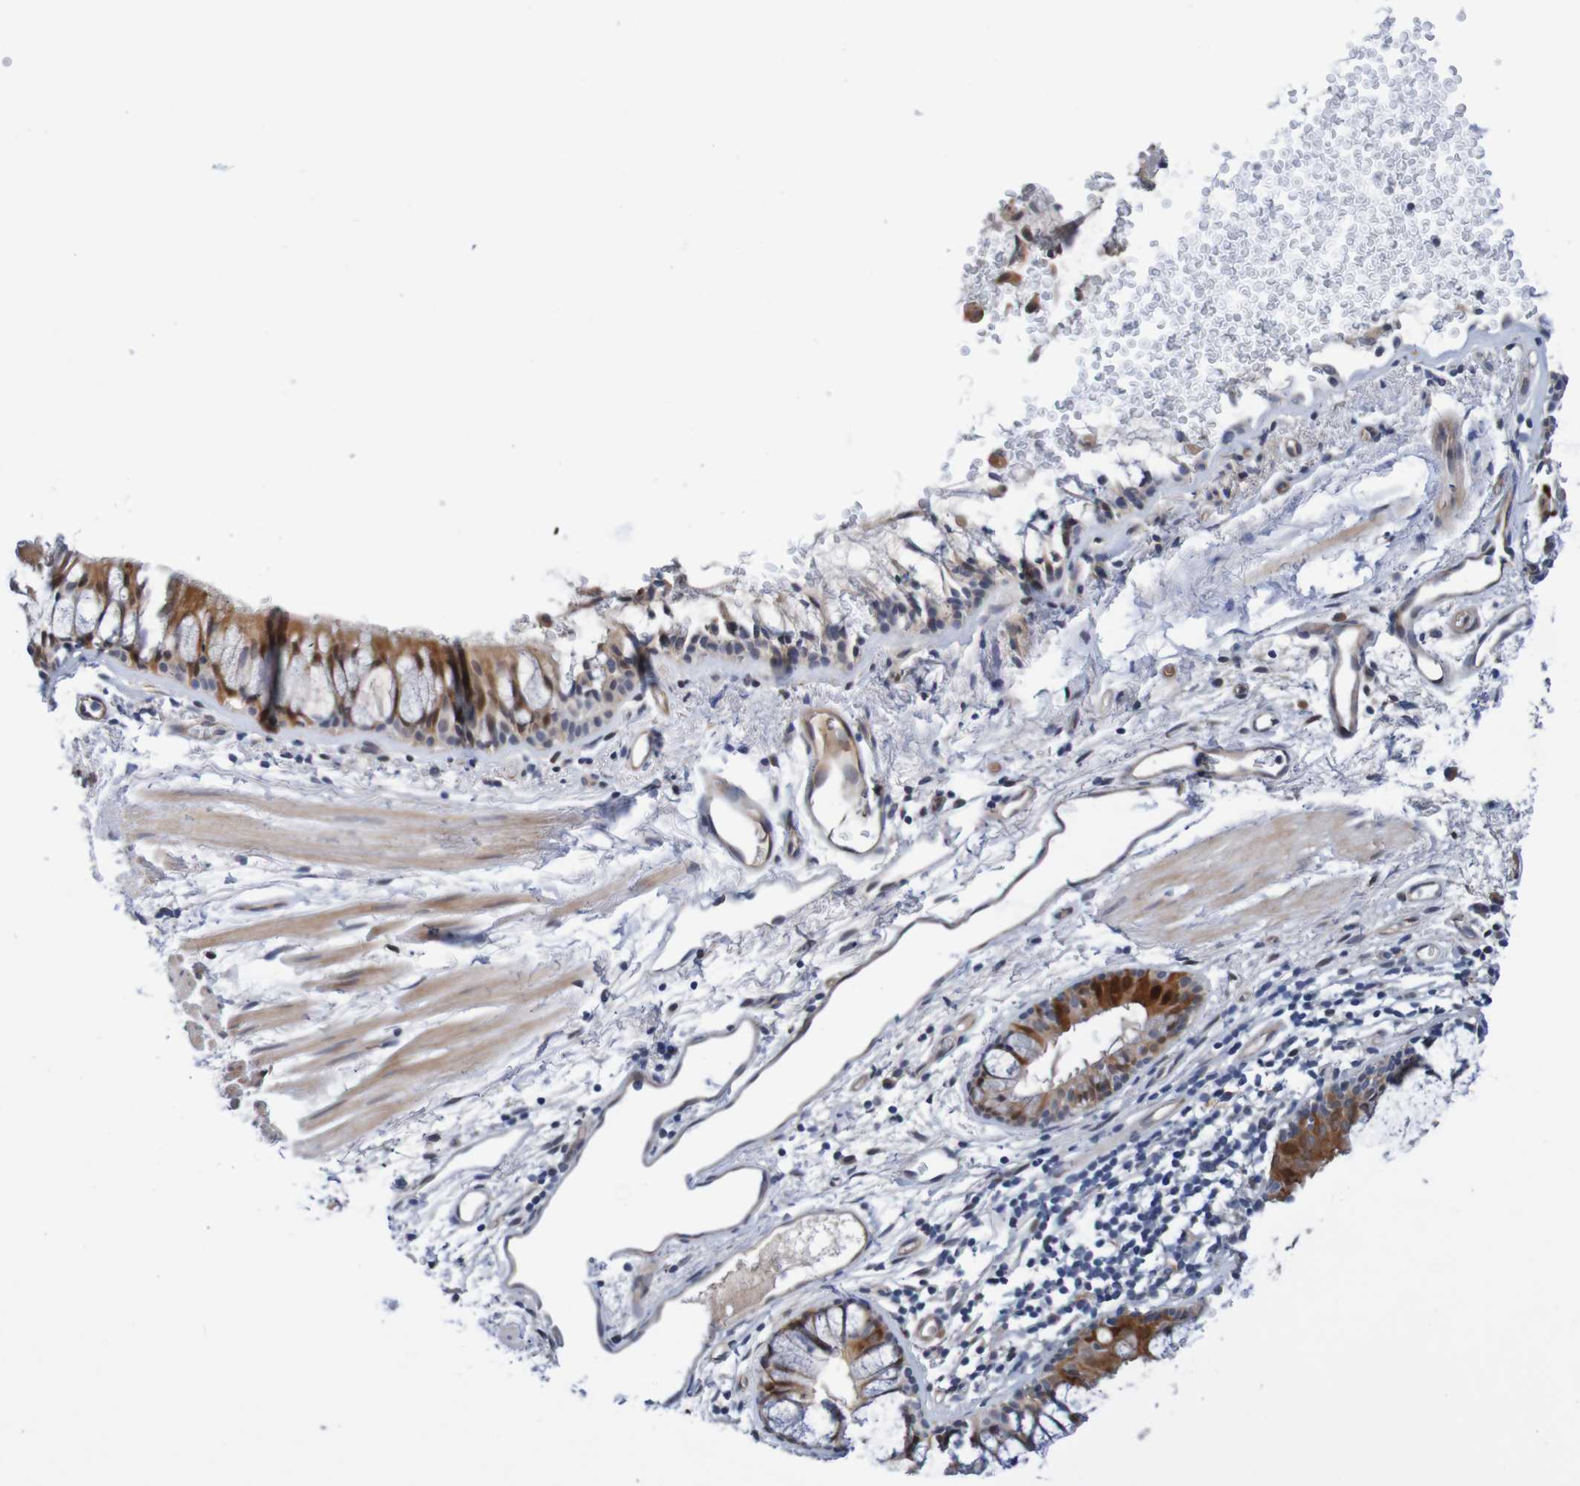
{"staining": {"intensity": "strong", "quantity": ">75%", "location": "cytoplasmic/membranous"}, "tissue": "bronchus", "cell_type": "Respiratory epithelial cells", "image_type": "normal", "snomed": [{"axis": "morphology", "description": "Normal tissue, NOS"}, {"axis": "topography", "description": "Cartilage tissue"}, {"axis": "topography", "description": "Bronchus"}], "caption": "Strong cytoplasmic/membranous staining for a protein is identified in about >75% of respiratory epithelial cells of unremarkable bronchus using immunohistochemistry.", "gene": "CPED1", "patient": {"sex": "female", "age": 53}}